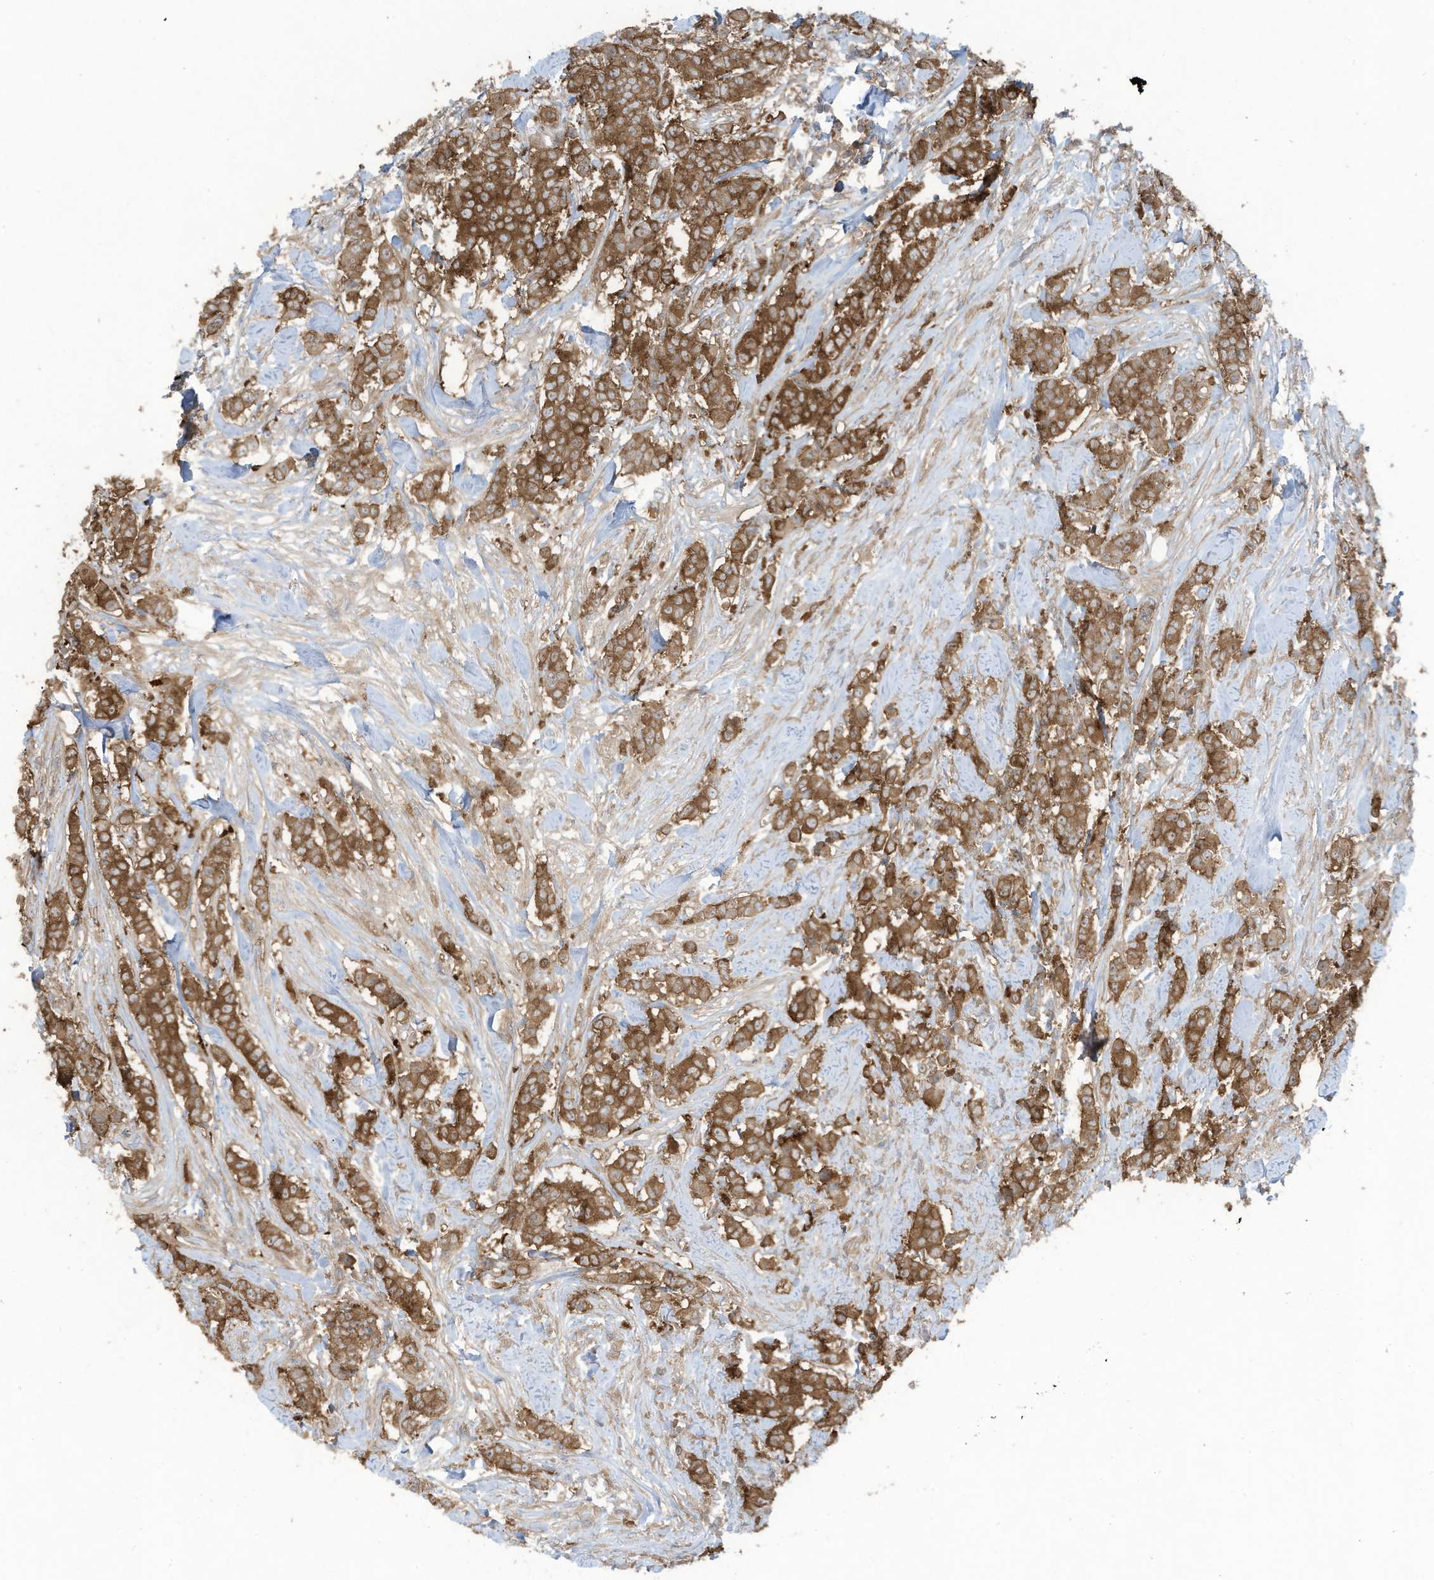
{"staining": {"intensity": "moderate", "quantity": ">75%", "location": "cytoplasmic/membranous"}, "tissue": "breast cancer", "cell_type": "Tumor cells", "image_type": "cancer", "snomed": [{"axis": "morphology", "description": "Duct carcinoma"}, {"axis": "topography", "description": "Breast"}], "caption": "The image exhibits immunohistochemical staining of breast cancer (infiltrating ductal carcinoma). There is moderate cytoplasmic/membranous expression is appreciated in approximately >75% of tumor cells. The staining was performed using DAB to visualize the protein expression in brown, while the nuclei were stained in blue with hematoxylin (Magnification: 20x).", "gene": "OLA1", "patient": {"sex": "female", "age": 40}}